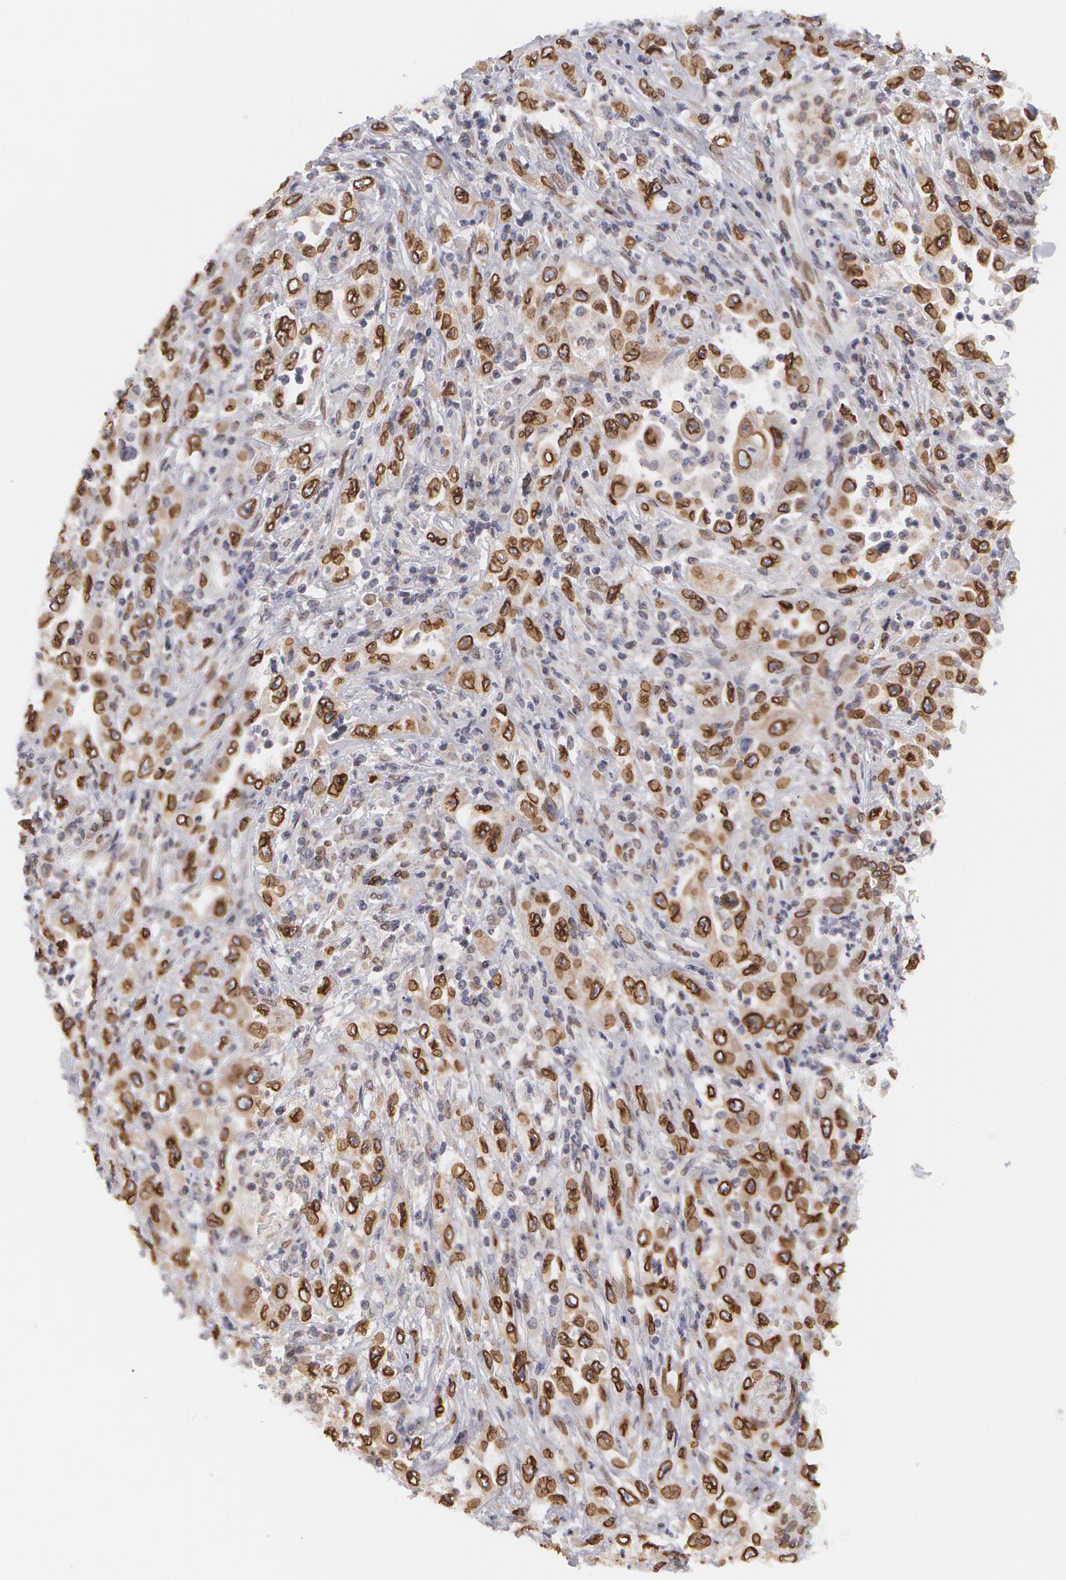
{"staining": {"intensity": "strong", "quantity": ">75%", "location": "cytoplasmic/membranous,nuclear"}, "tissue": "pancreatic cancer", "cell_type": "Tumor cells", "image_type": "cancer", "snomed": [{"axis": "morphology", "description": "Adenocarcinoma, NOS"}, {"axis": "topography", "description": "Pancreas"}], "caption": "Immunohistochemical staining of human pancreatic cancer exhibits strong cytoplasmic/membranous and nuclear protein staining in about >75% of tumor cells.", "gene": "EMD", "patient": {"sex": "male", "age": 70}}